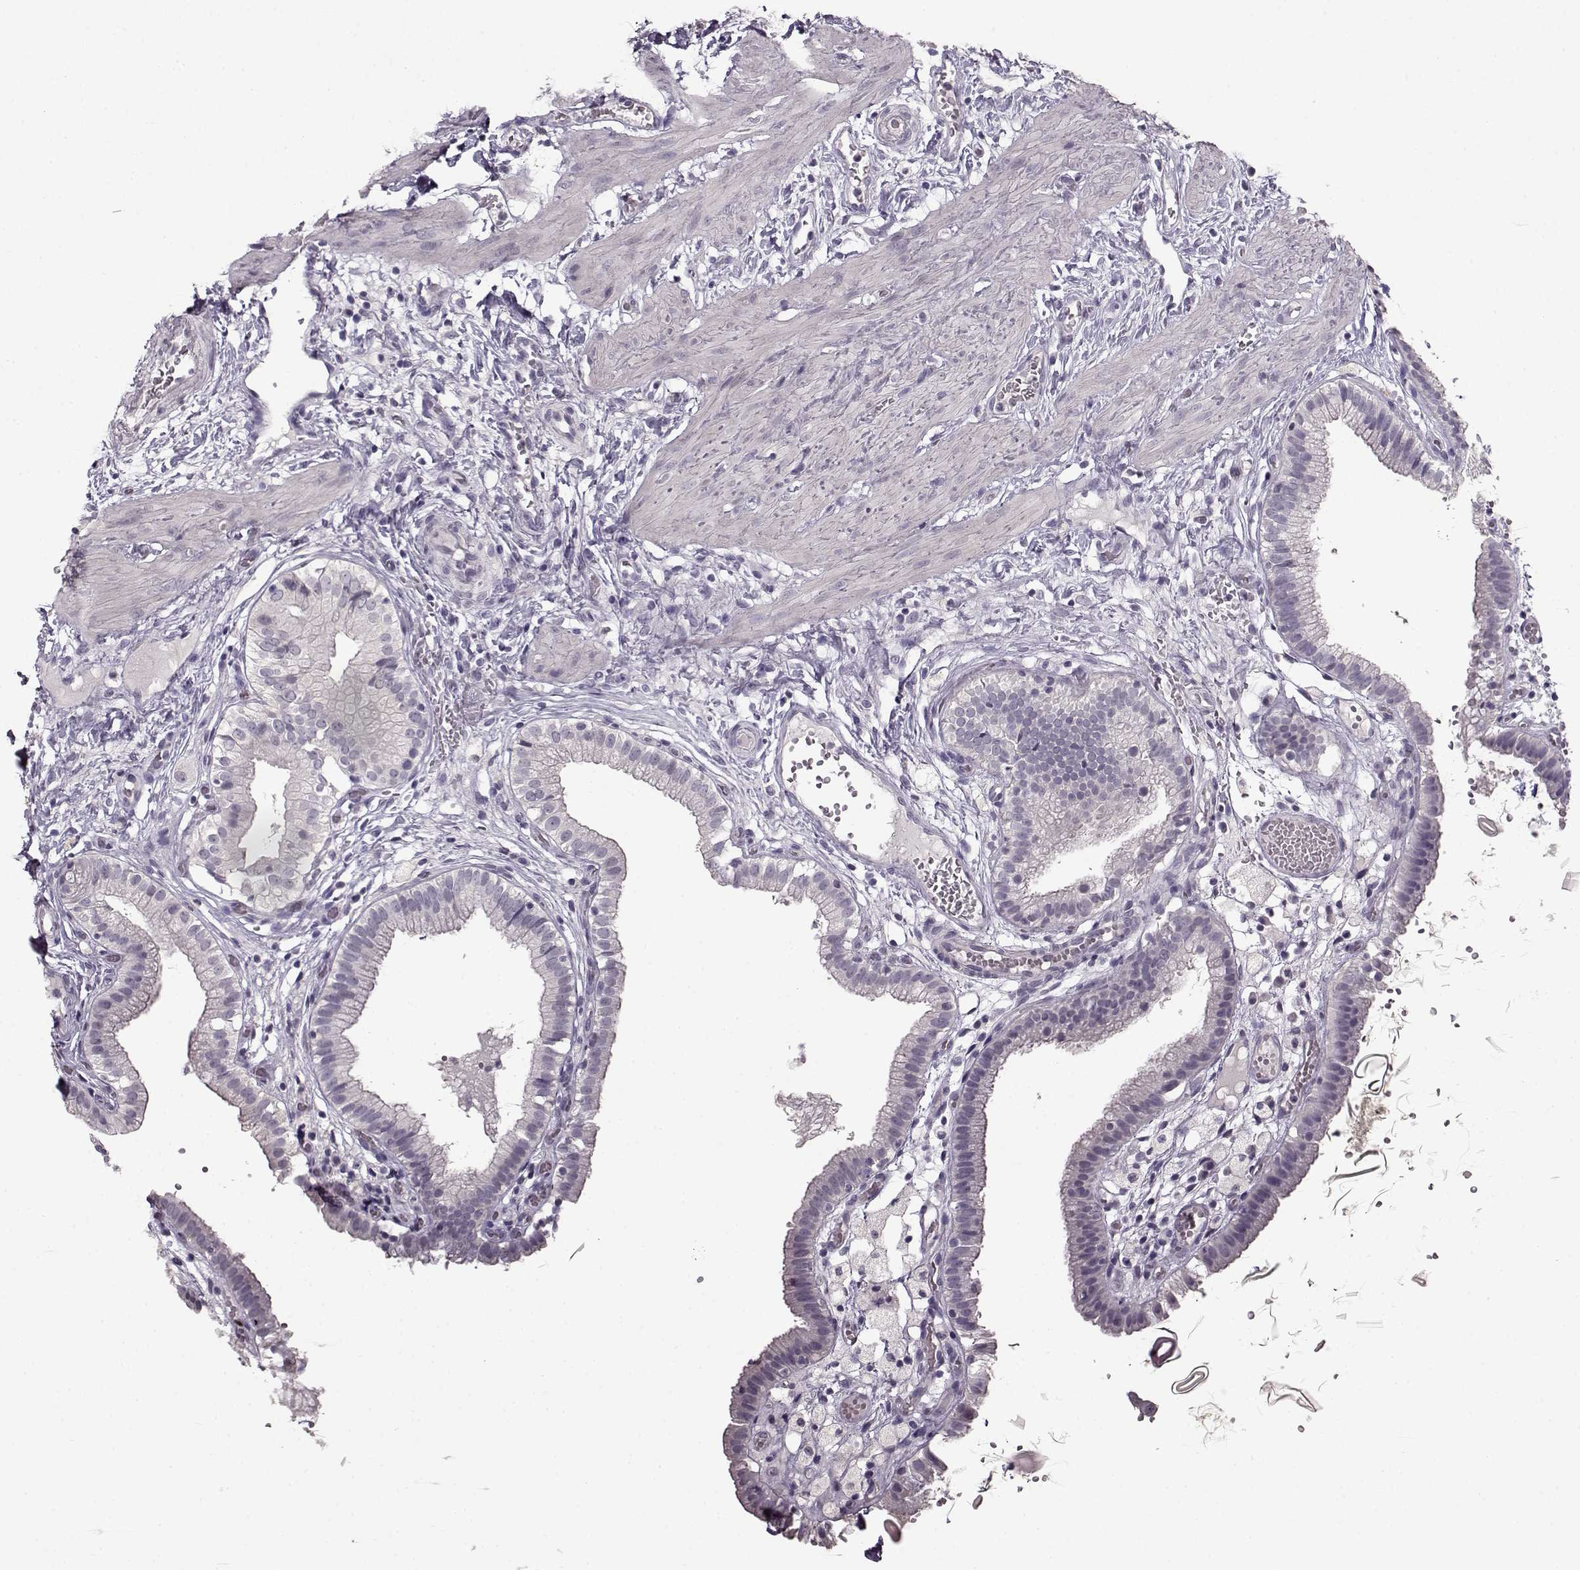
{"staining": {"intensity": "negative", "quantity": "none", "location": "none"}, "tissue": "gallbladder", "cell_type": "Glandular cells", "image_type": "normal", "snomed": [{"axis": "morphology", "description": "Normal tissue, NOS"}, {"axis": "topography", "description": "Gallbladder"}], "caption": "Immunohistochemistry (IHC) histopathology image of normal gallbladder stained for a protein (brown), which demonstrates no positivity in glandular cells. (Brightfield microscopy of DAB (3,3'-diaminobenzidine) immunohistochemistry at high magnification).", "gene": "FSHB", "patient": {"sex": "female", "age": 24}}